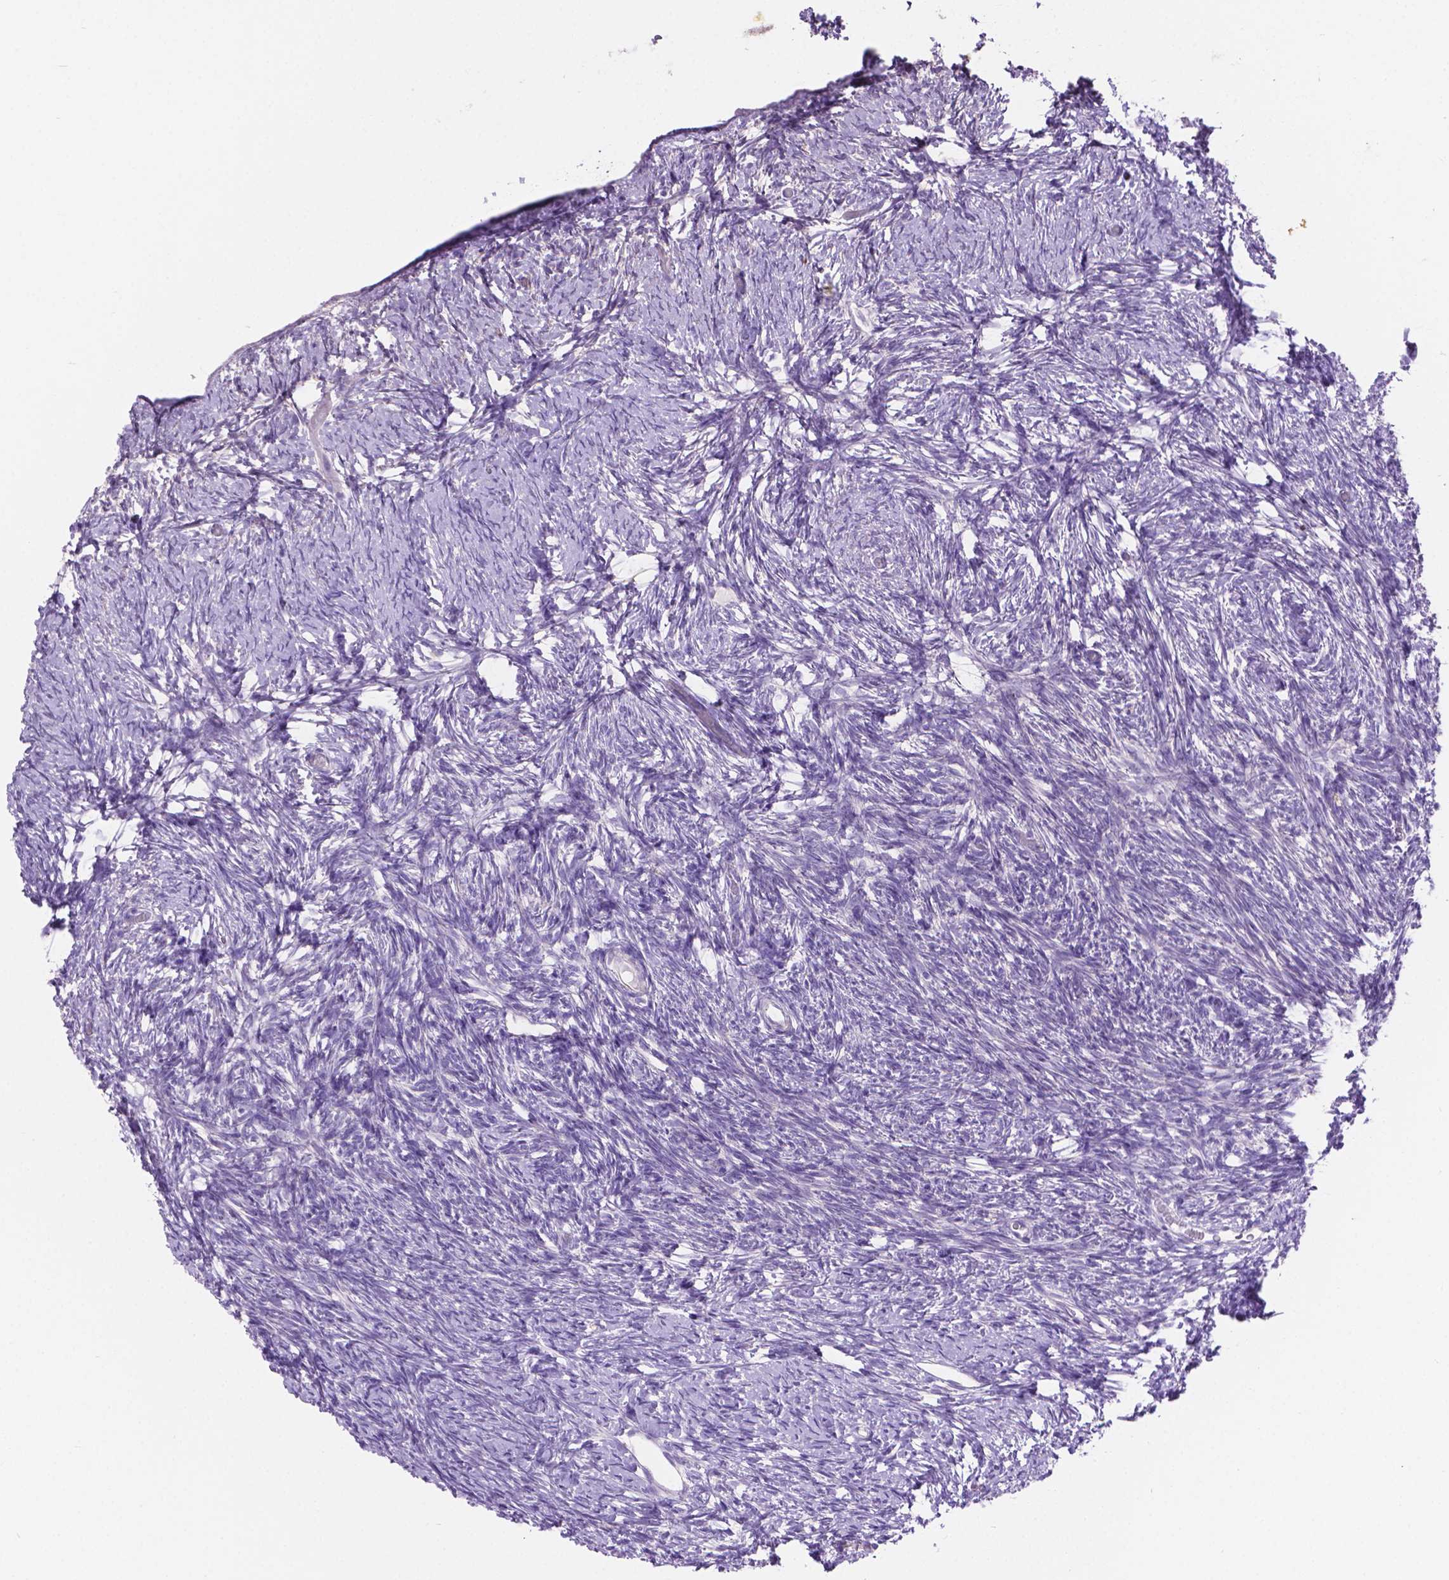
{"staining": {"intensity": "negative", "quantity": "none", "location": "none"}, "tissue": "ovary", "cell_type": "Follicle cells", "image_type": "normal", "snomed": [{"axis": "morphology", "description": "Normal tissue, NOS"}, {"axis": "topography", "description": "Ovary"}], "caption": "Immunohistochemistry (IHC) of unremarkable ovary shows no positivity in follicle cells. Brightfield microscopy of immunohistochemistry (IHC) stained with DAB (brown) and hematoxylin (blue), captured at high magnification.", "gene": "CDH7", "patient": {"sex": "female", "age": 39}}